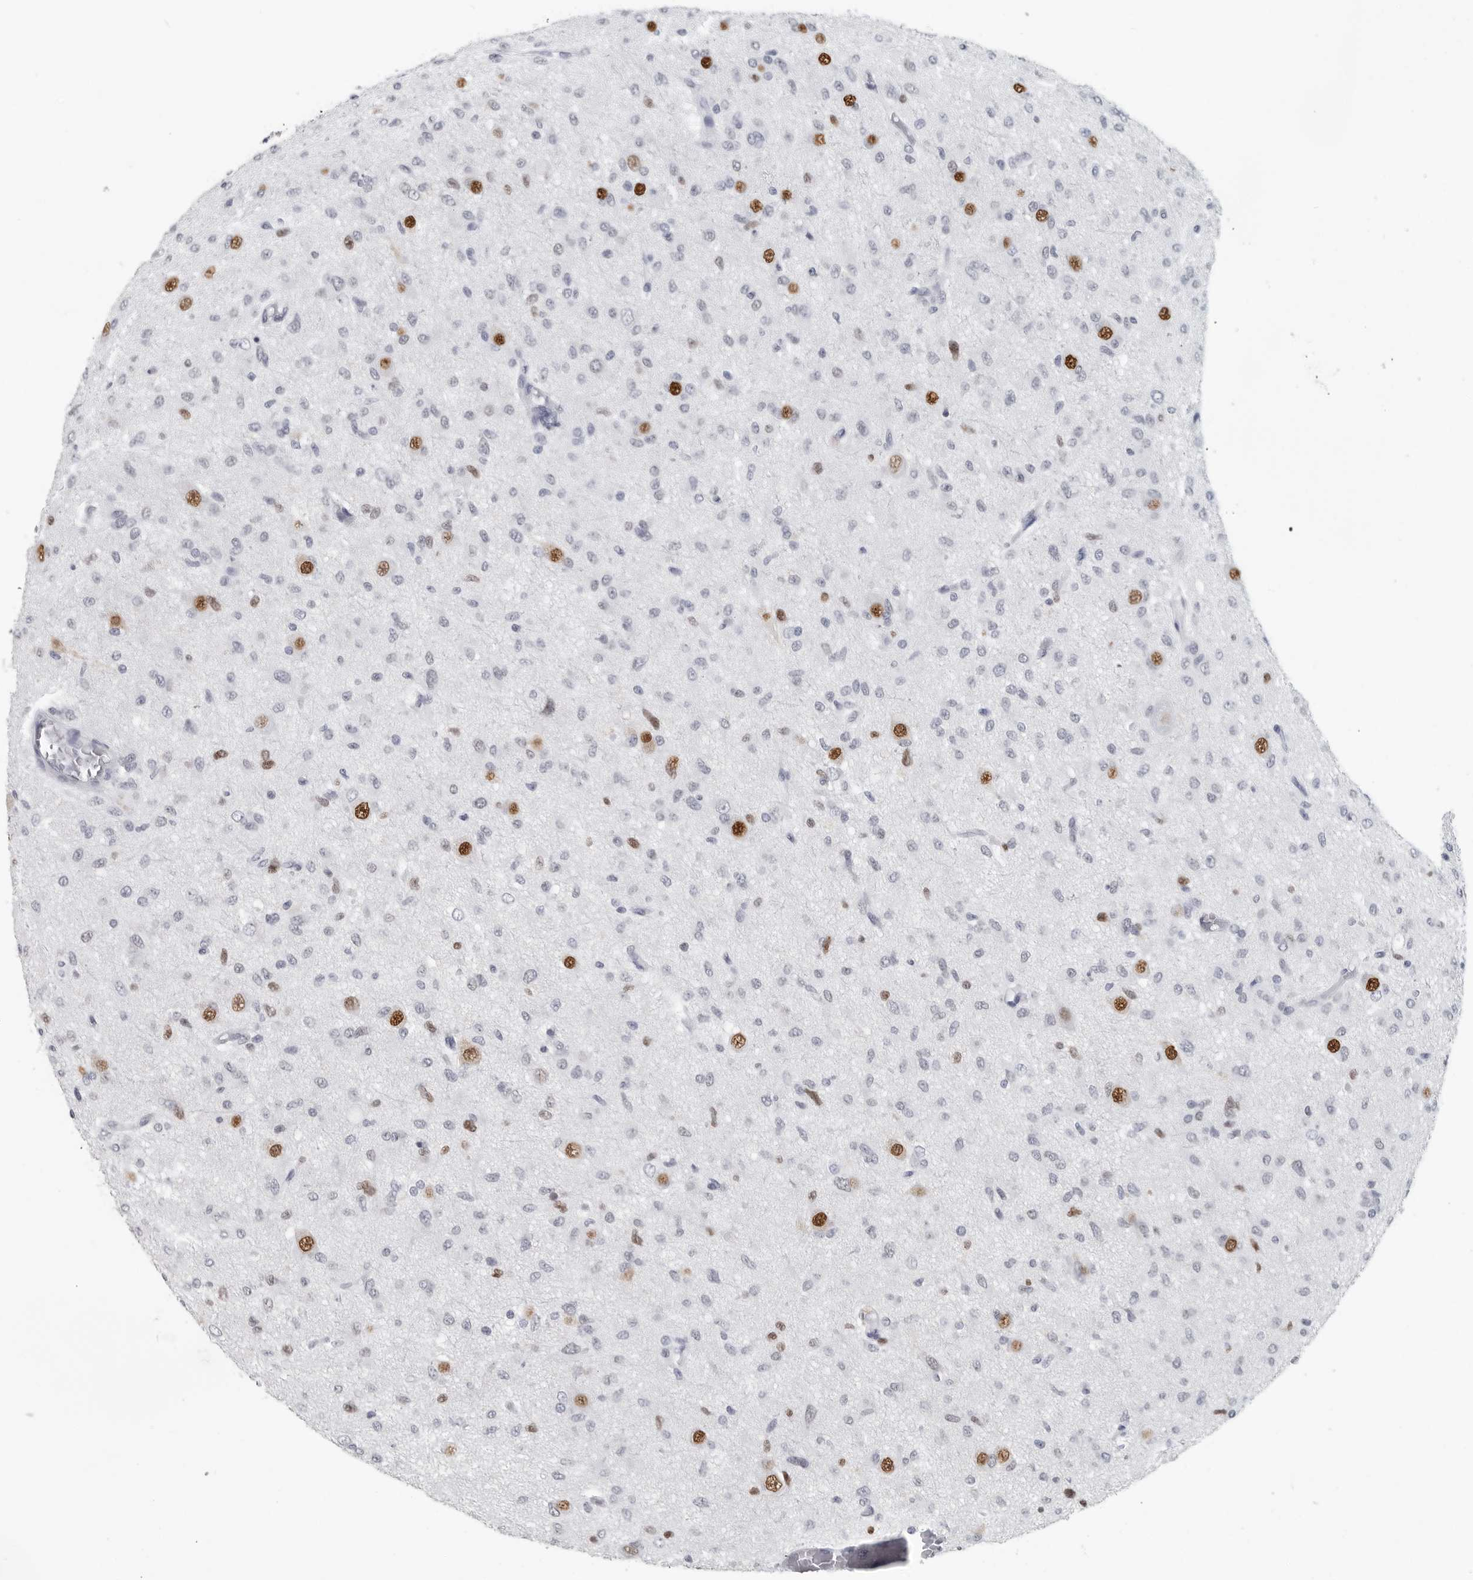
{"staining": {"intensity": "weak", "quantity": "<25%", "location": "nuclear"}, "tissue": "glioma", "cell_type": "Tumor cells", "image_type": "cancer", "snomed": [{"axis": "morphology", "description": "Glioma, malignant, High grade"}, {"axis": "topography", "description": "Brain"}], "caption": "The histopathology image reveals no staining of tumor cells in glioma. (DAB immunohistochemistry (IHC) visualized using brightfield microscopy, high magnification).", "gene": "SATB2", "patient": {"sex": "female", "age": 59}}